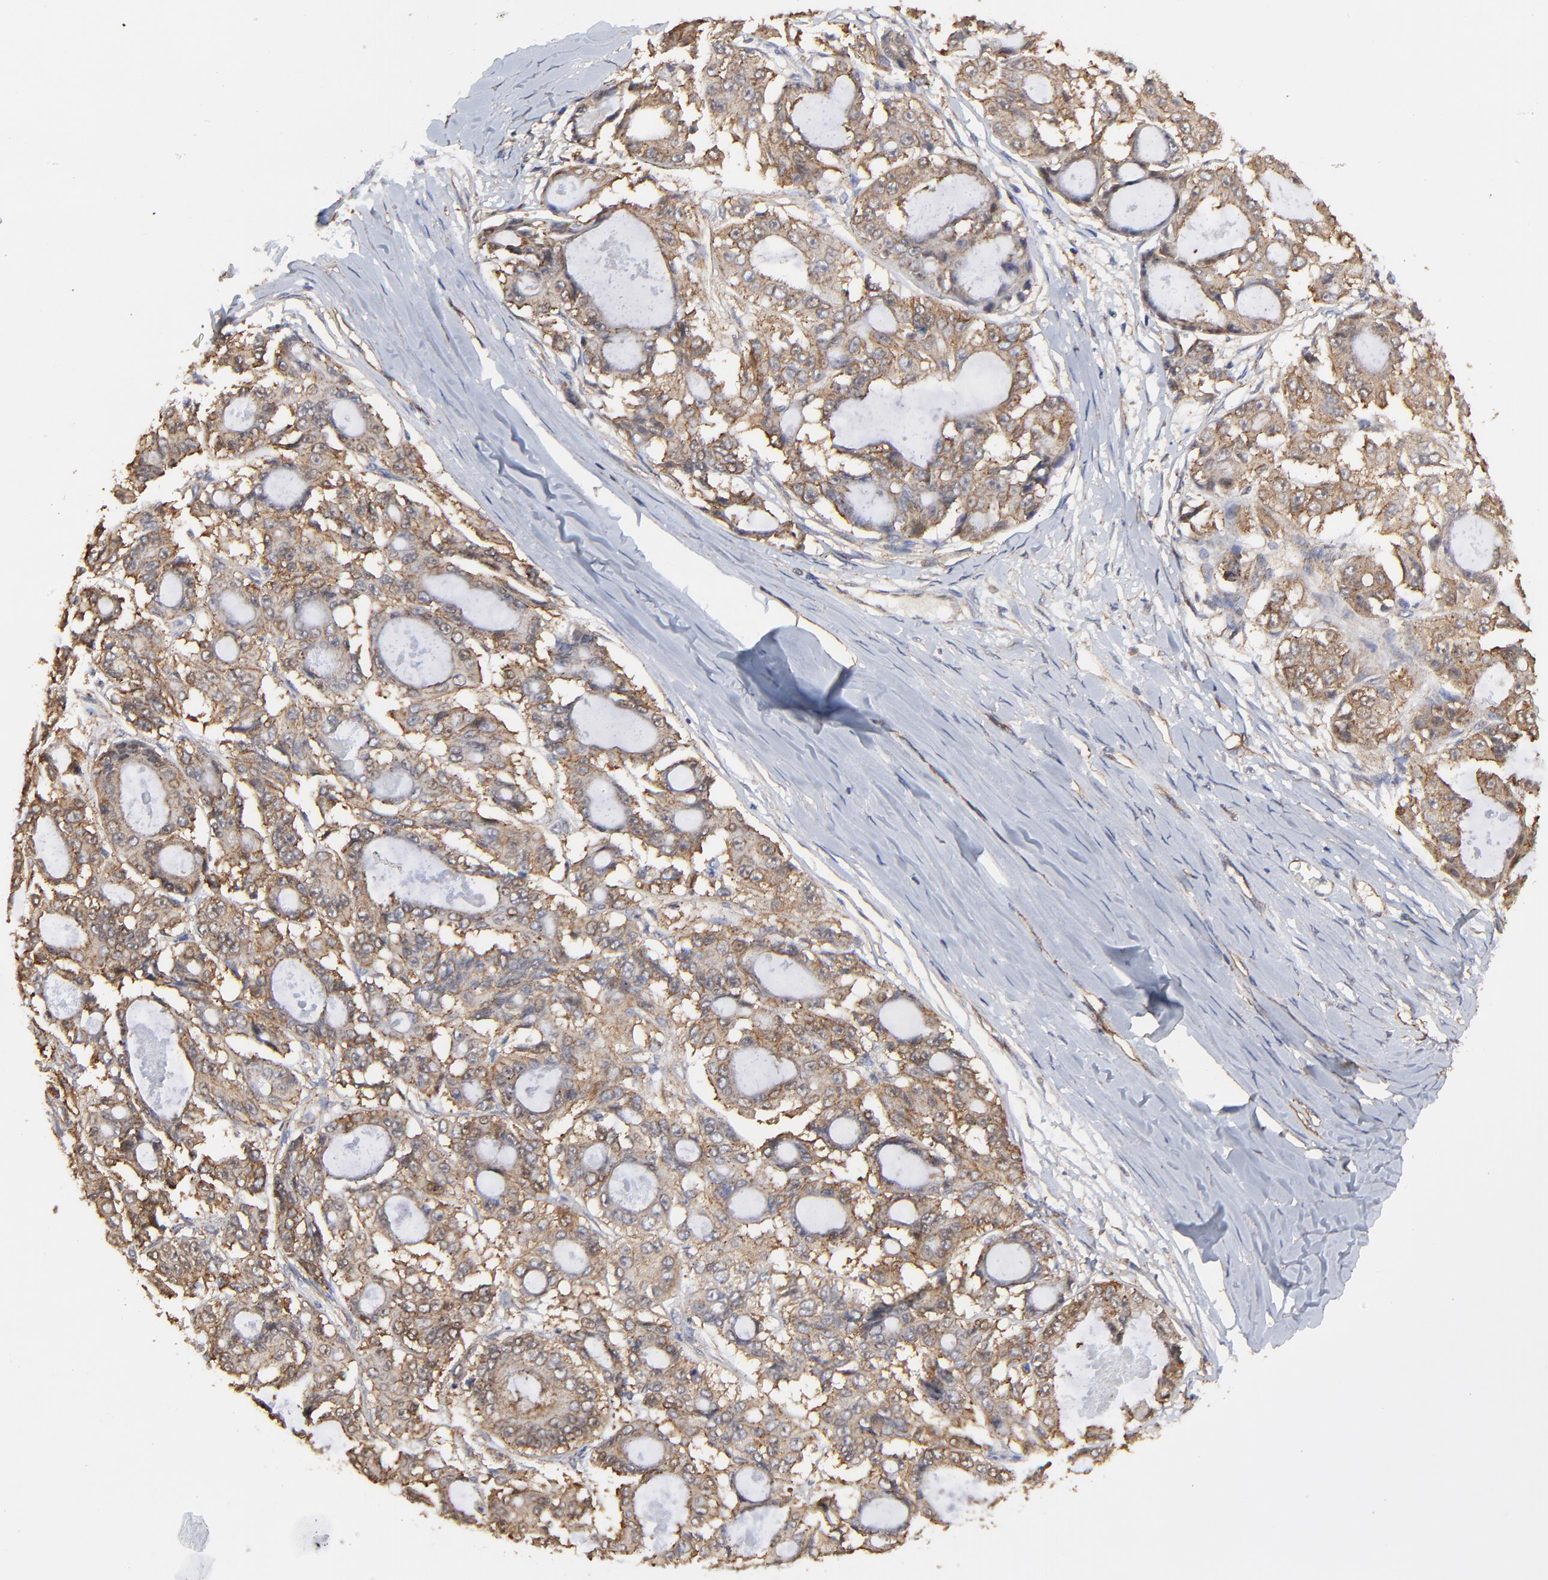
{"staining": {"intensity": "moderate", "quantity": ">75%", "location": "cytoplasmic/membranous"}, "tissue": "ovarian cancer", "cell_type": "Tumor cells", "image_type": "cancer", "snomed": [{"axis": "morphology", "description": "Carcinoma, endometroid"}, {"axis": "topography", "description": "Ovary"}], "caption": "This histopathology image shows immunohistochemistry (IHC) staining of human ovarian endometroid carcinoma, with medium moderate cytoplasmic/membranous staining in about >75% of tumor cells.", "gene": "ARMT1", "patient": {"sex": "female", "age": 61}}